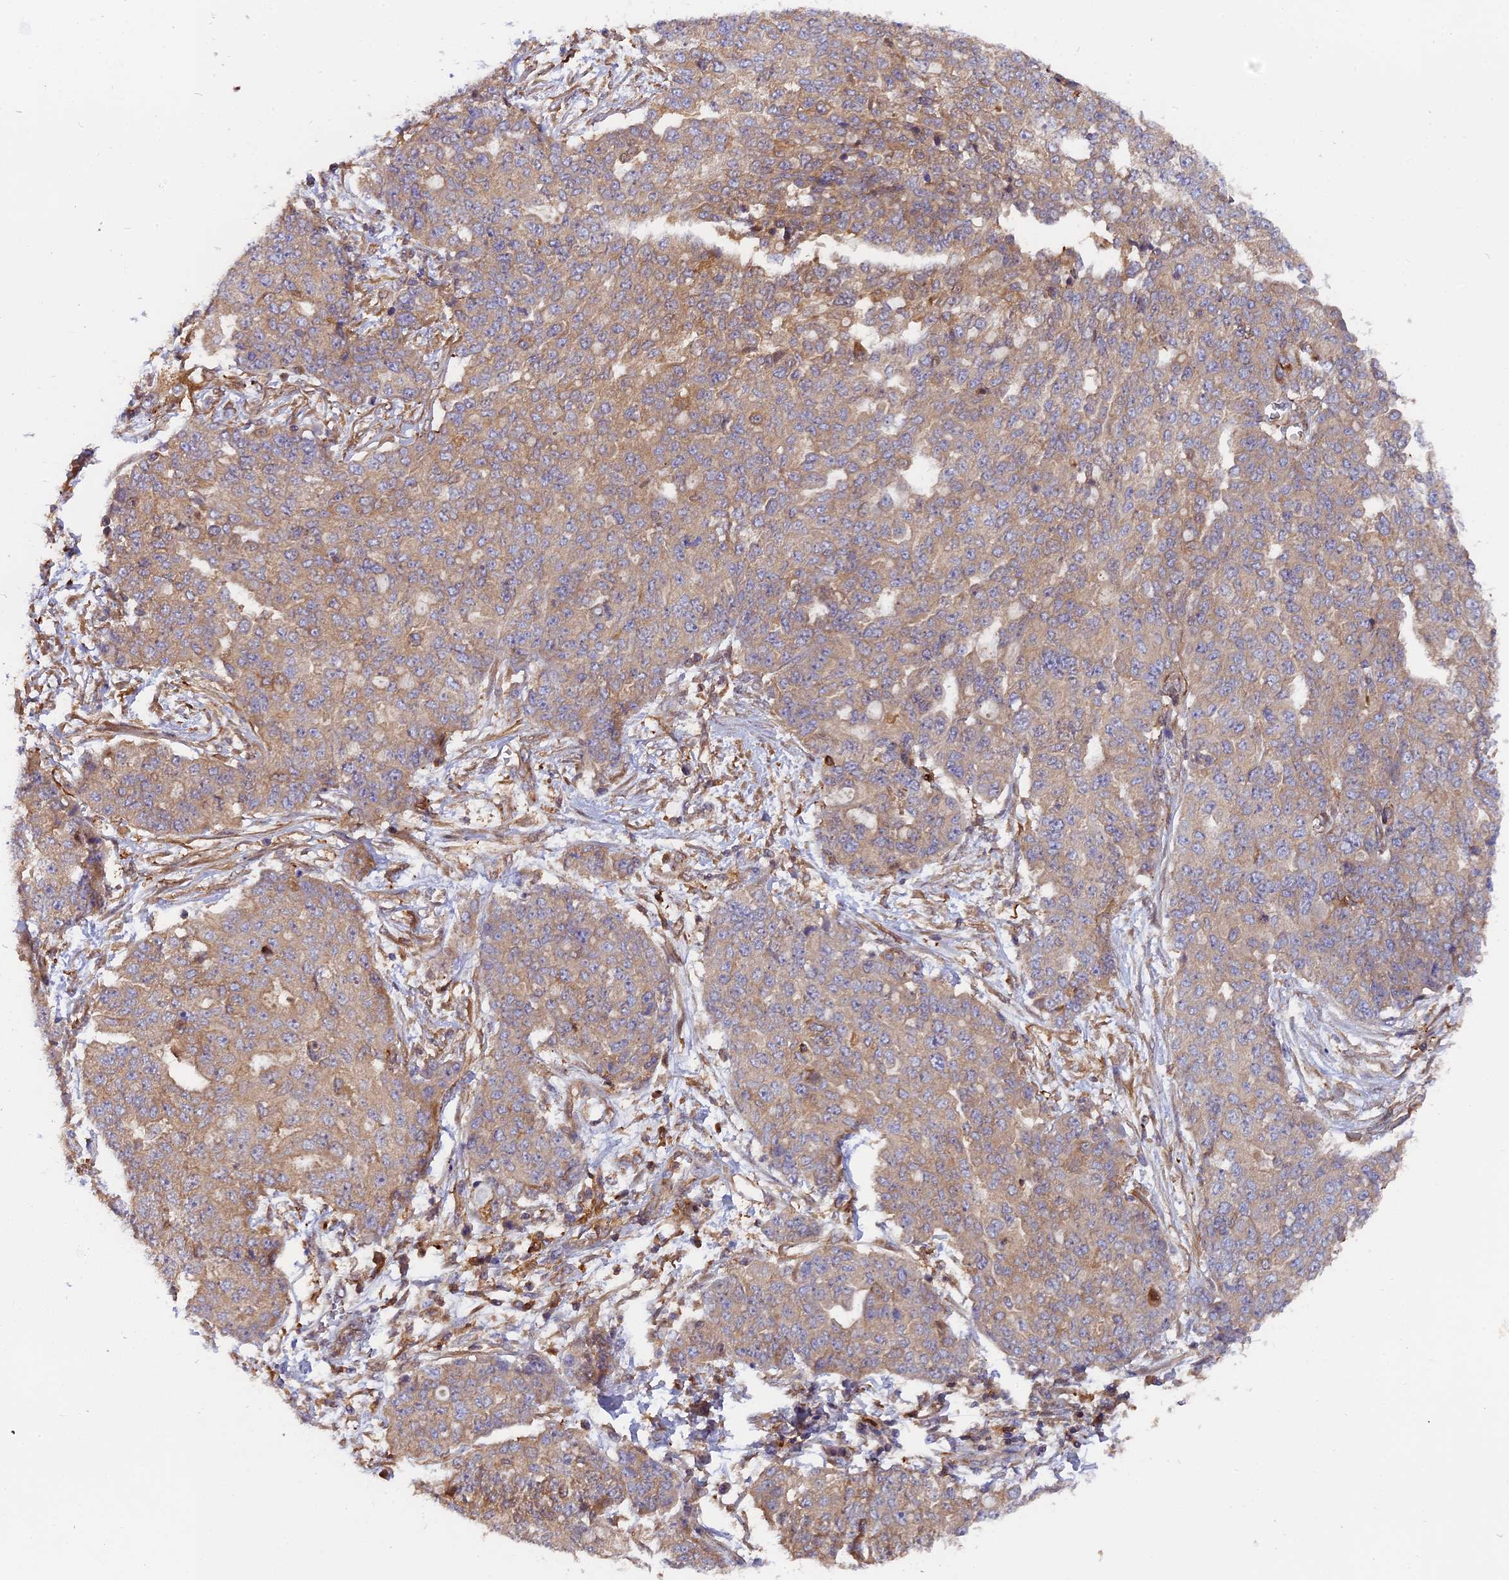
{"staining": {"intensity": "weak", "quantity": ">75%", "location": "cytoplasmic/membranous"}, "tissue": "ovarian cancer", "cell_type": "Tumor cells", "image_type": "cancer", "snomed": [{"axis": "morphology", "description": "Cystadenocarcinoma, serous, NOS"}, {"axis": "topography", "description": "Soft tissue"}, {"axis": "topography", "description": "Ovary"}], "caption": "Tumor cells display low levels of weak cytoplasmic/membranous positivity in approximately >75% of cells in ovarian cancer (serous cystadenocarcinoma).", "gene": "FAM118B", "patient": {"sex": "female", "age": 57}}